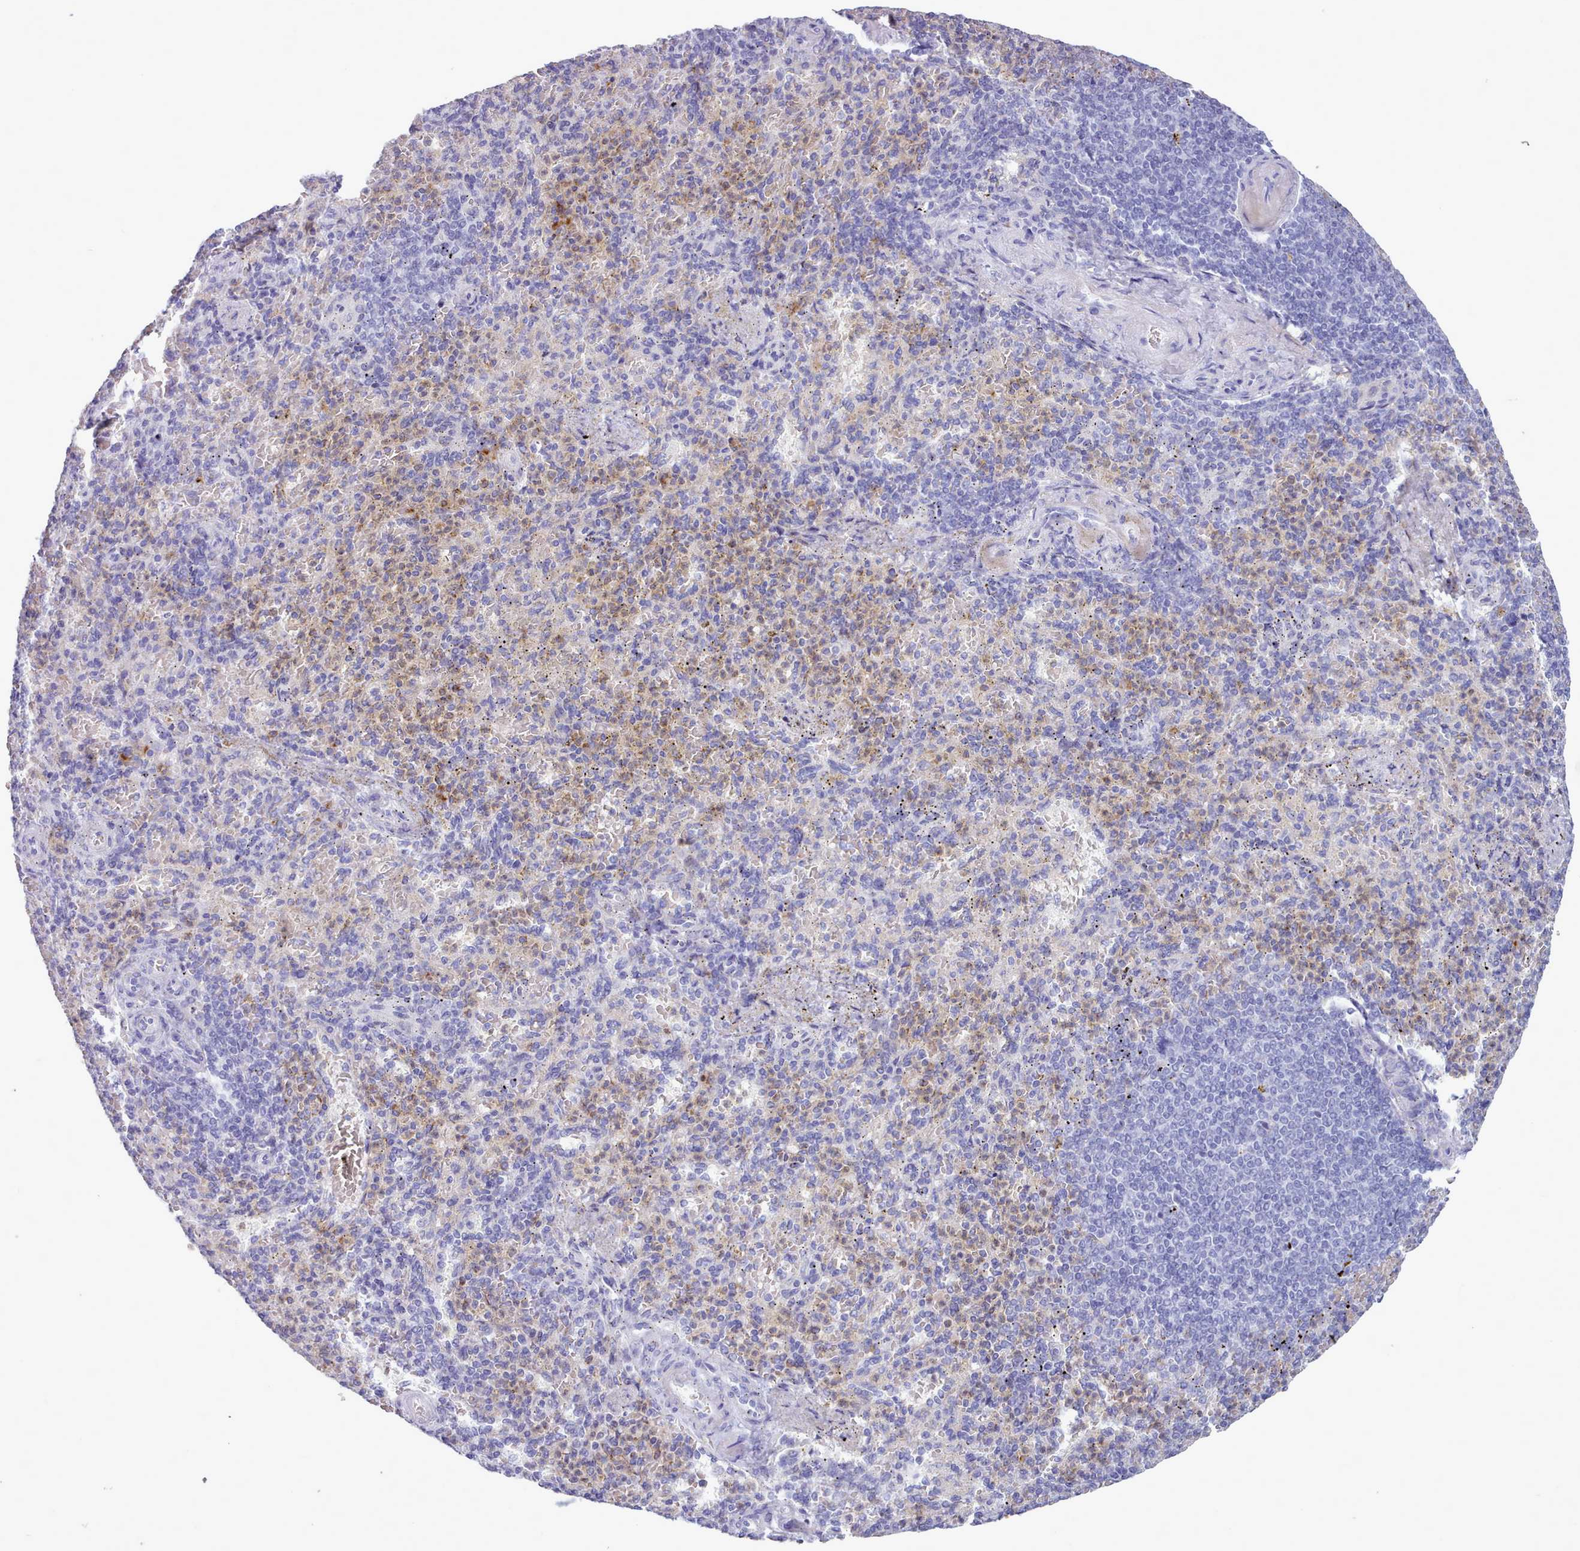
{"staining": {"intensity": "weak", "quantity": "<25%", "location": "cytoplasmic/membranous"}, "tissue": "spleen", "cell_type": "Cells in red pulp", "image_type": "normal", "snomed": [{"axis": "morphology", "description": "Normal tissue, NOS"}, {"axis": "topography", "description": "Spleen"}], "caption": "Immunohistochemistry of benign spleen exhibits no expression in cells in red pulp. Brightfield microscopy of IHC stained with DAB (3,3'-diaminobenzidine) (brown) and hematoxylin (blue), captured at high magnification.", "gene": "NKX1", "patient": {"sex": "female", "age": 74}}